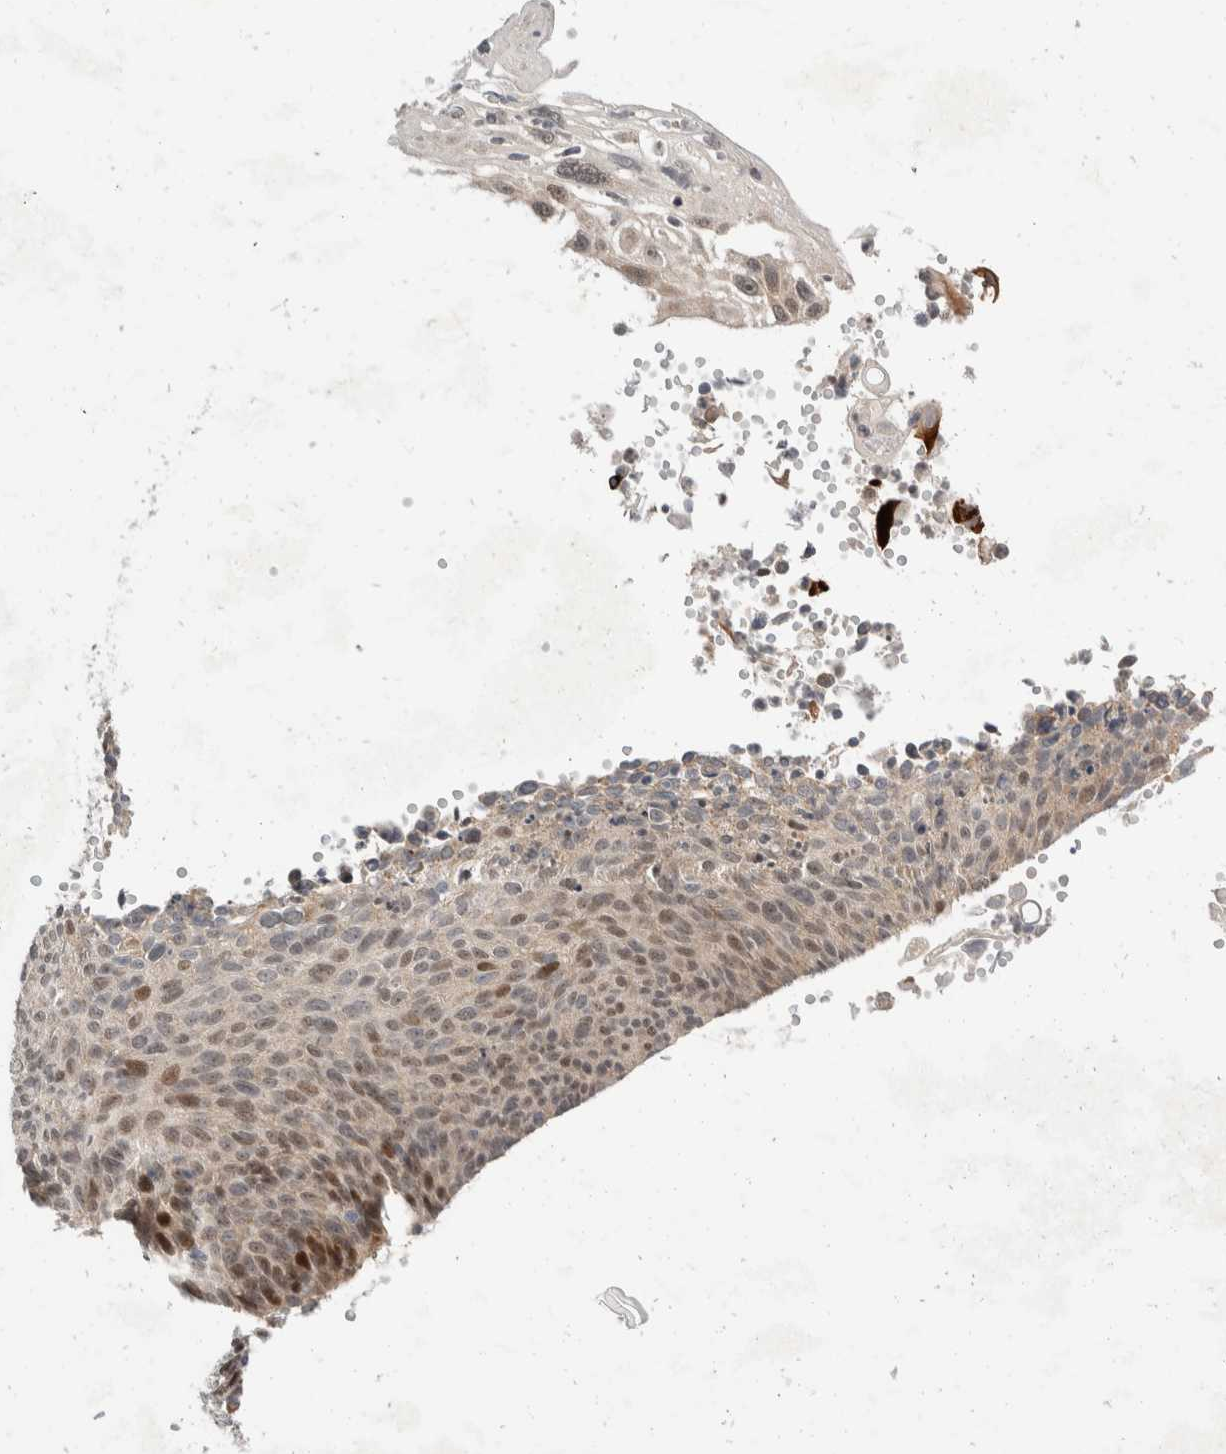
{"staining": {"intensity": "weak", "quantity": ">75%", "location": "nuclear"}, "tissue": "cervical cancer", "cell_type": "Tumor cells", "image_type": "cancer", "snomed": [{"axis": "morphology", "description": "Squamous cell carcinoma, NOS"}, {"axis": "topography", "description": "Cervix"}], "caption": "An immunohistochemistry (IHC) histopathology image of neoplastic tissue is shown. Protein staining in brown shows weak nuclear positivity in squamous cell carcinoma (cervical) within tumor cells. (DAB IHC, brown staining for protein, blue staining for nuclei).", "gene": "ZNF703", "patient": {"sex": "female", "age": 70}}